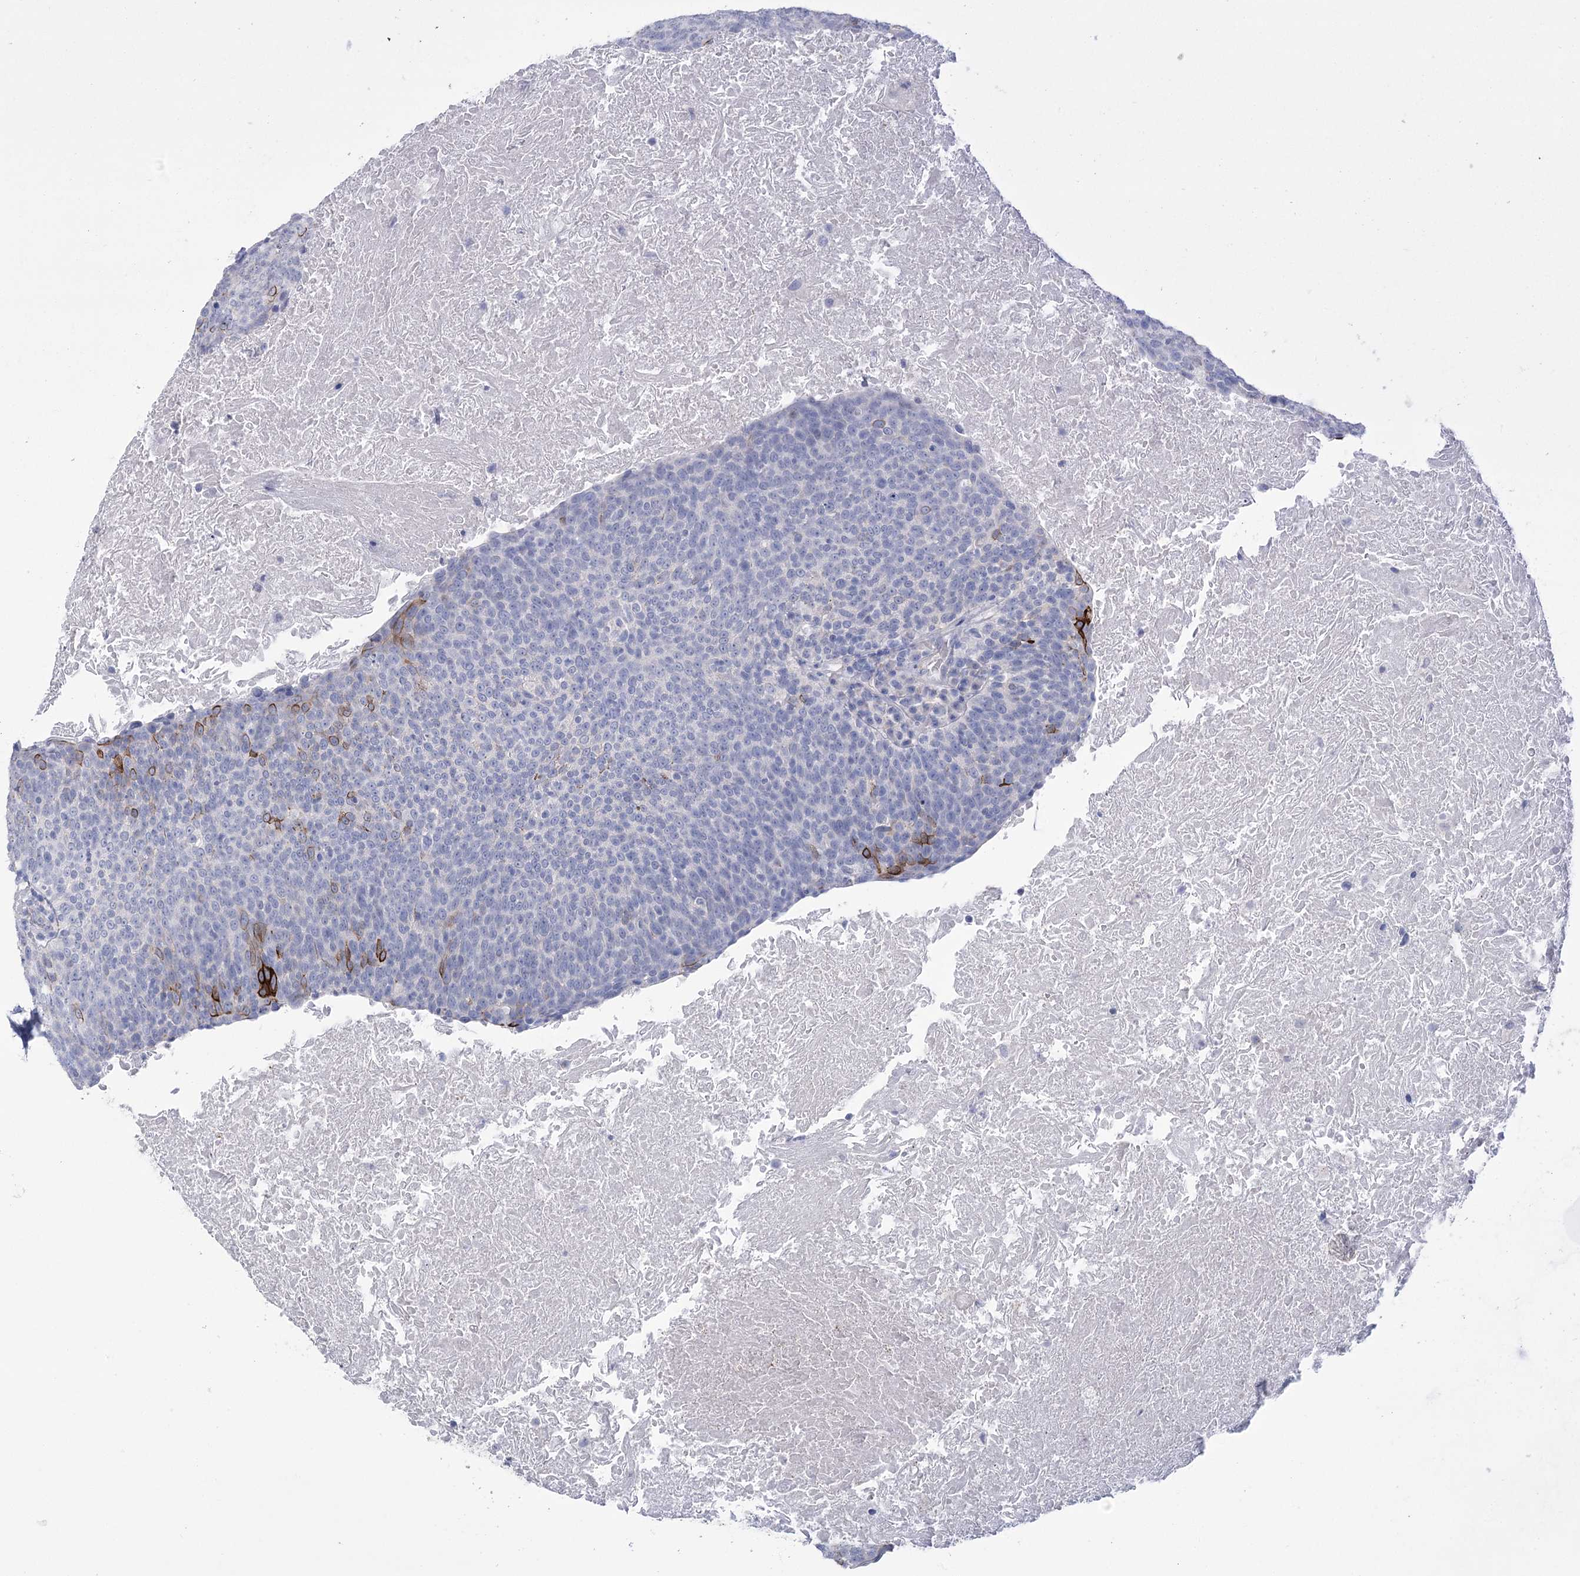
{"staining": {"intensity": "negative", "quantity": "none", "location": "none"}, "tissue": "head and neck cancer", "cell_type": "Tumor cells", "image_type": "cancer", "snomed": [{"axis": "morphology", "description": "Squamous cell carcinoma, NOS"}, {"axis": "morphology", "description": "Squamous cell carcinoma, metastatic, NOS"}, {"axis": "topography", "description": "Lymph node"}, {"axis": "topography", "description": "Head-Neck"}], "caption": "Immunohistochemical staining of human head and neck cancer (squamous cell carcinoma) shows no significant positivity in tumor cells. The staining is performed using DAB brown chromogen with nuclei counter-stained in using hematoxylin.", "gene": "CCDC88A", "patient": {"sex": "male", "age": 62}}